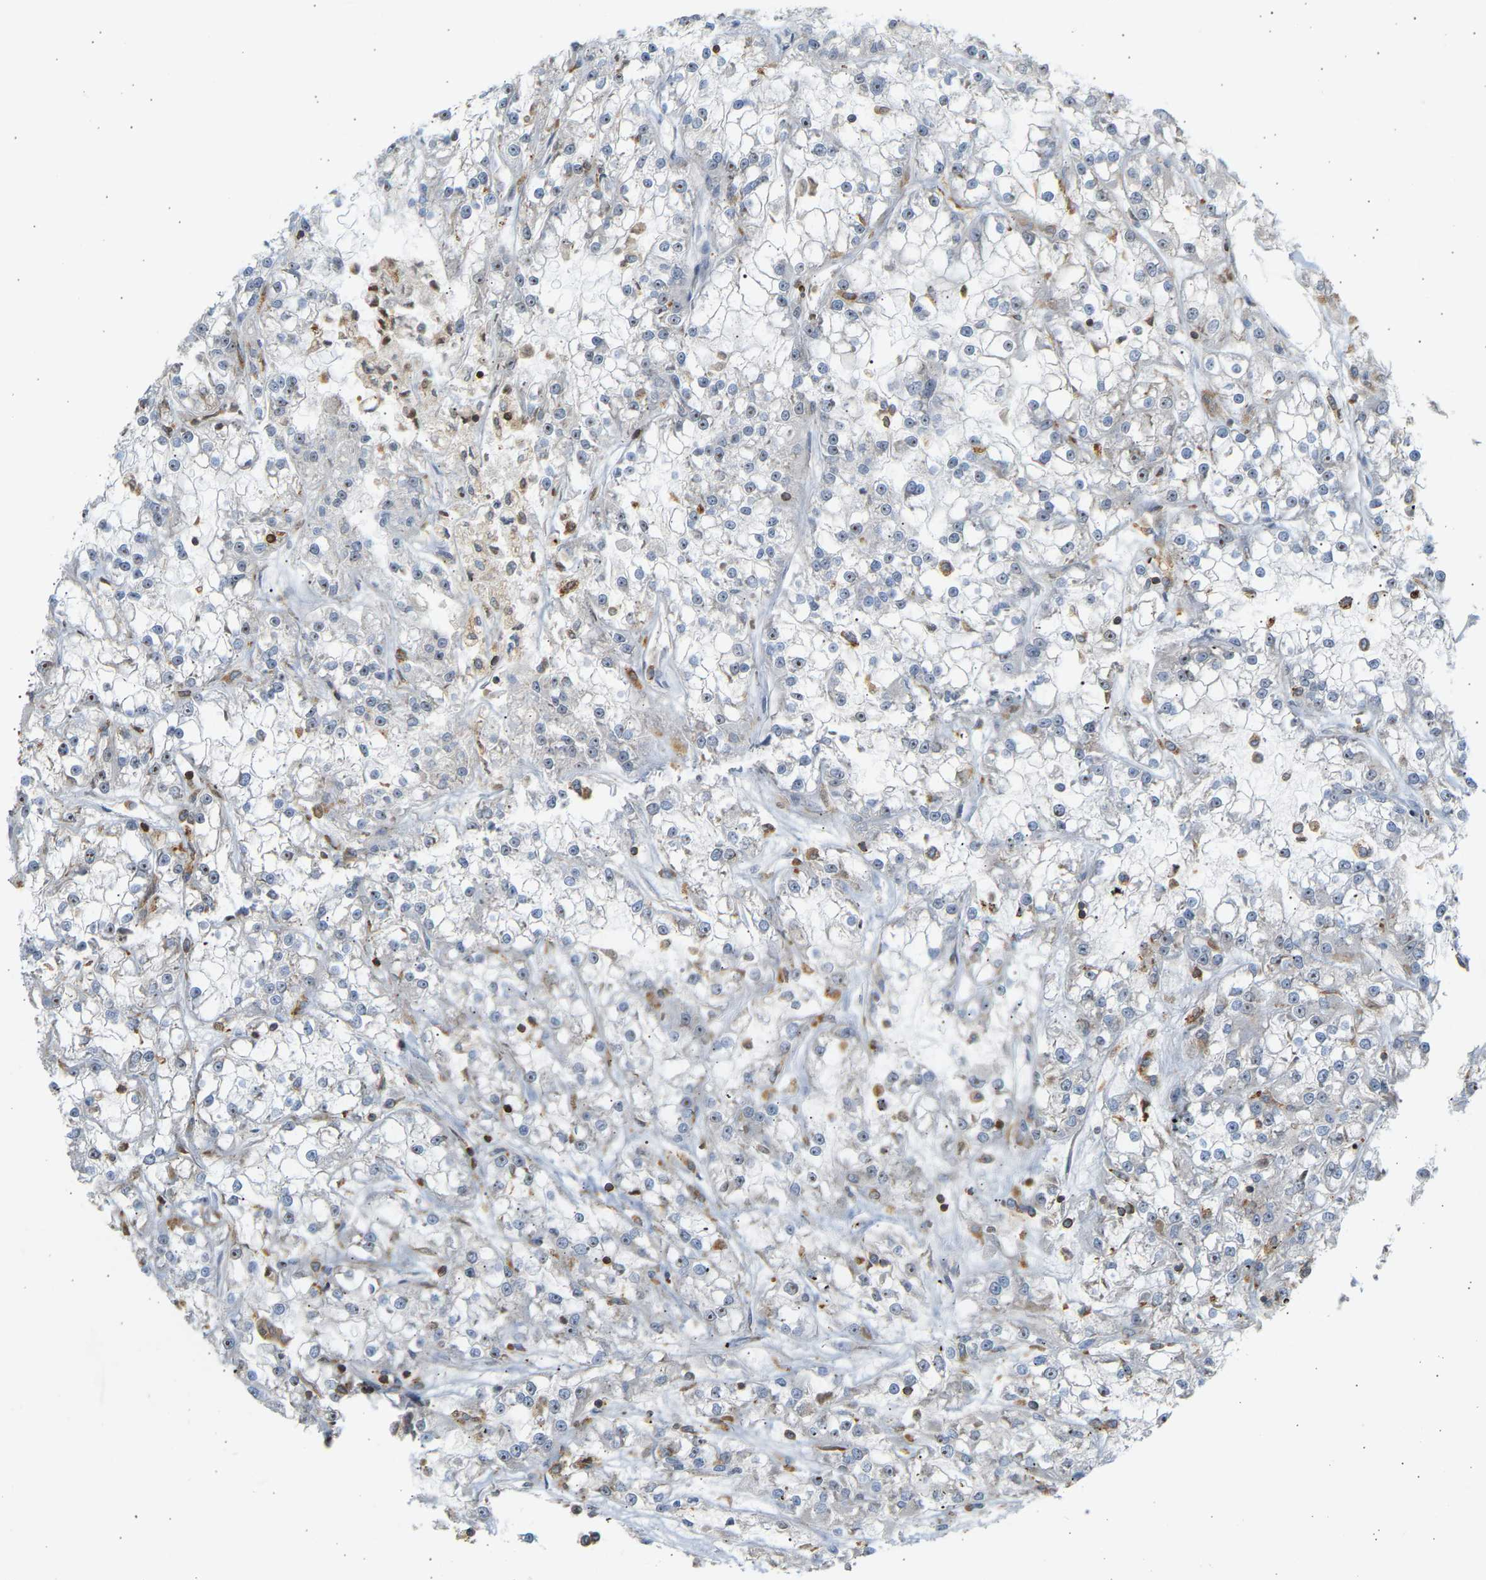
{"staining": {"intensity": "negative", "quantity": "none", "location": "none"}, "tissue": "renal cancer", "cell_type": "Tumor cells", "image_type": "cancer", "snomed": [{"axis": "morphology", "description": "Adenocarcinoma, NOS"}, {"axis": "topography", "description": "Kidney"}], "caption": "Human renal cancer stained for a protein using IHC demonstrates no expression in tumor cells.", "gene": "FNBP1", "patient": {"sex": "female", "age": 52}}